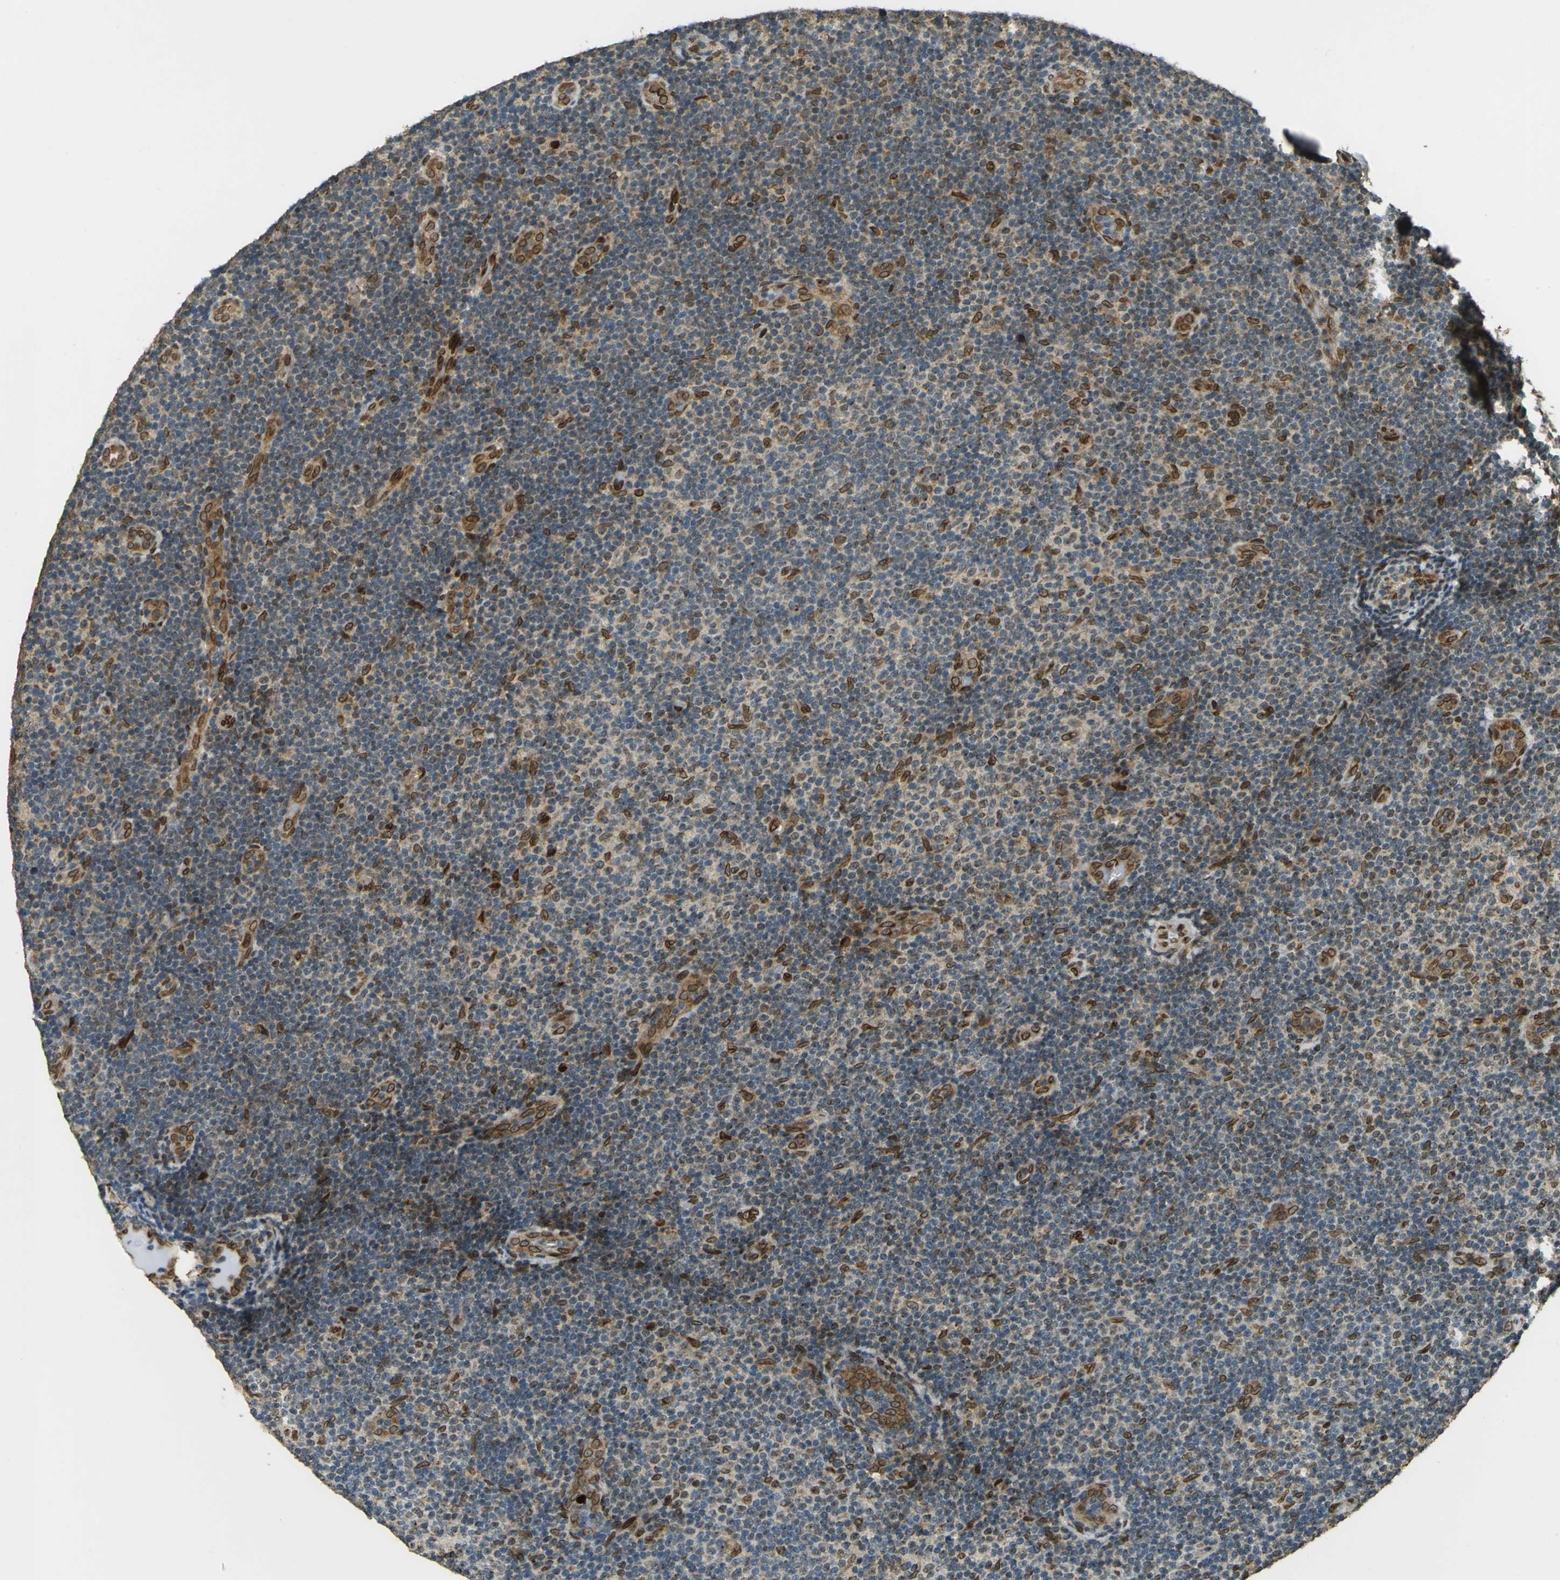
{"staining": {"intensity": "moderate", "quantity": "<25%", "location": "cytoplasmic/membranous,nuclear"}, "tissue": "lymphoma", "cell_type": "Tumor cells", "image_type": "cancer", "snomed": [{"axis": "morphology", "description": "Malignant lymphoma, non-Hodgkin's type, Low grade"}, {"axis": "topography", "description": "Lymph node"}], "caption": "Protein staining displays moderate cytoplasmic/membranous and nuclear positivity in about <25% of tumor cells in malignant lymphoma, non-Hodgkin's type (low-grade). (IHC, brightfield microscopy, high magnification).", "gene": "GALNT1", "patient": {"sex": "male", "age": 83}}